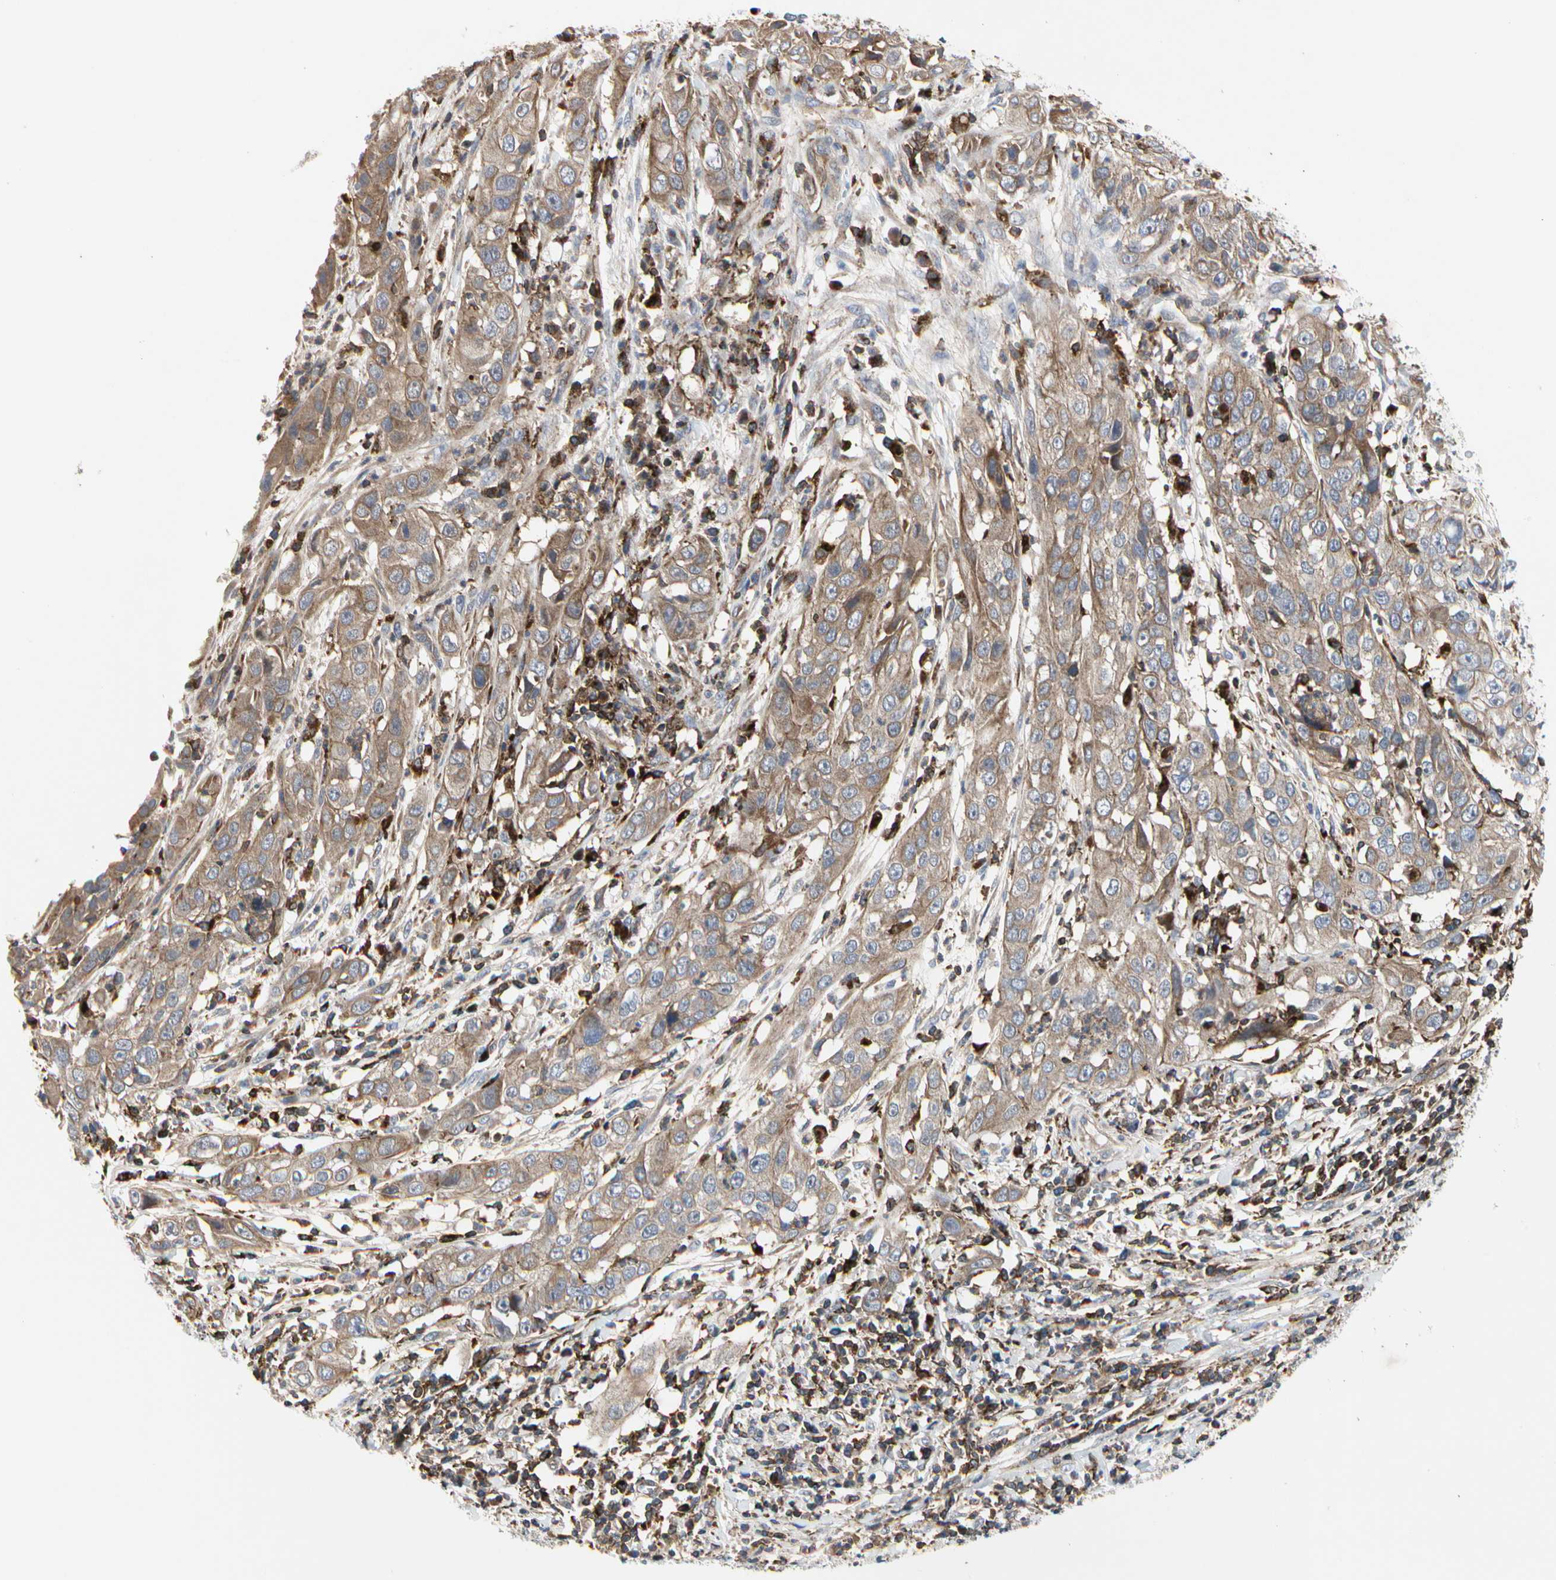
{"staining": {"intensity": "moderate", "quantity": ">75%", "location": "cytoplasmic/membranous"}, "tissue": "cervical cancer", "cell_type": "Tumor cells", "image_type": "cancer", "snomed": [{"axis": "morphology", "description": "Squamous cell carcinoma, NOS"}, {"axis": "topography", "description": "Cervix"}], "caption": "A histopathology image showing moderate cytoplasmic/membranous staining in approximately >75% of tumor cells in cervical cancer (squamous cell carcinoma), as visualized by brown immunohistochemical staining.", "gene": "NAPG", "patient": {"sex": "female", "age": 32}}